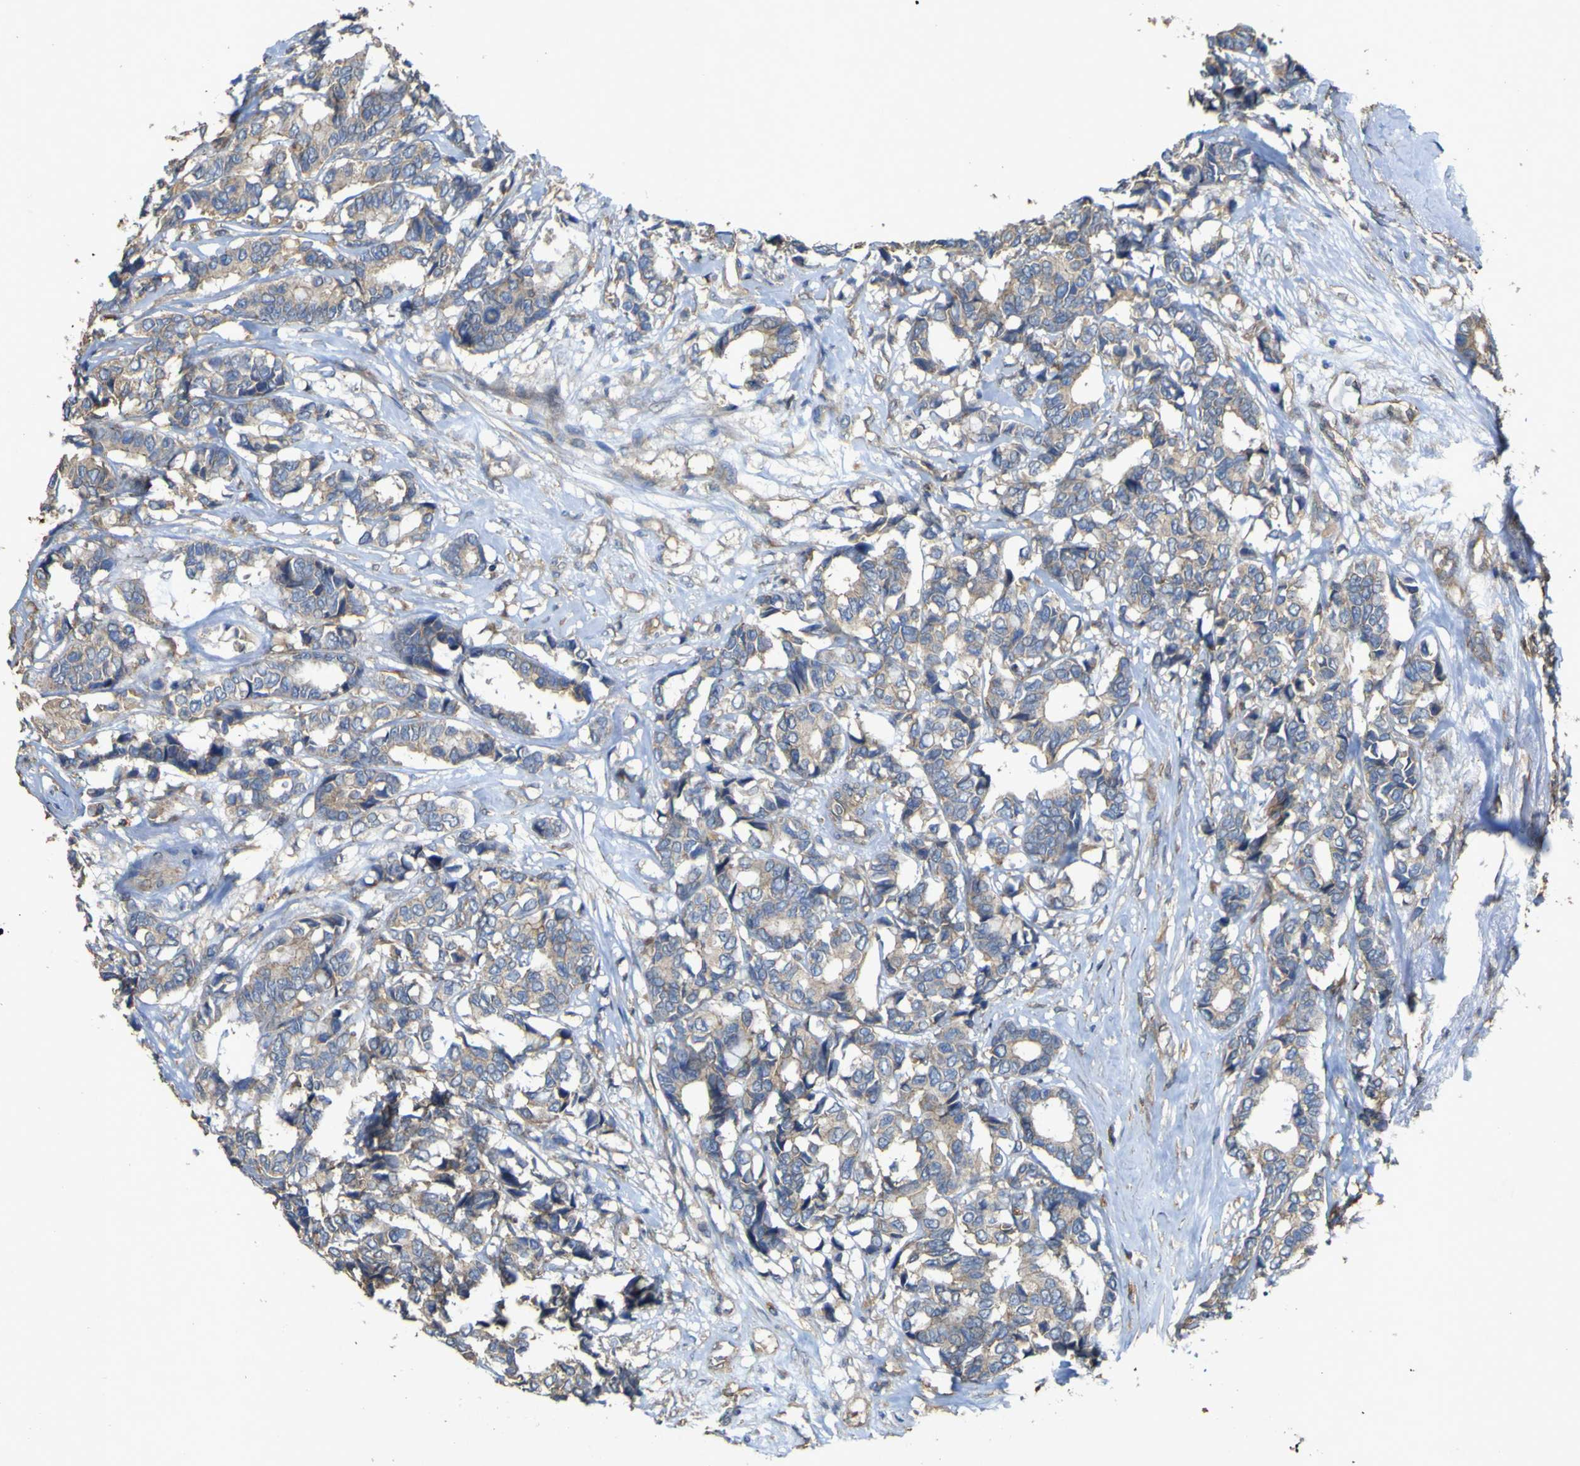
{"staining": {"intensity": "weak", "quantity": ">75%", "location": "cytoplasmic/membranous"}, "tissue": "breast cancer", "cell_type": "Tumor cells", "image_type": "cancer", "snomed": [{"axis": "morphology", "description": "Duct carcinoma"}, {"axis": "topography", "description": "Breast"}], "caption": "A brown stain labels weak cytoplasmic/membranous expression of a protein in human breast infiltrating ductal carcinoma tumor cells. (DAB IHC with brightfield microscopy, high magnification).", "gene": "TNFSF15", "patient": {"sex": "female", "age": 87}}